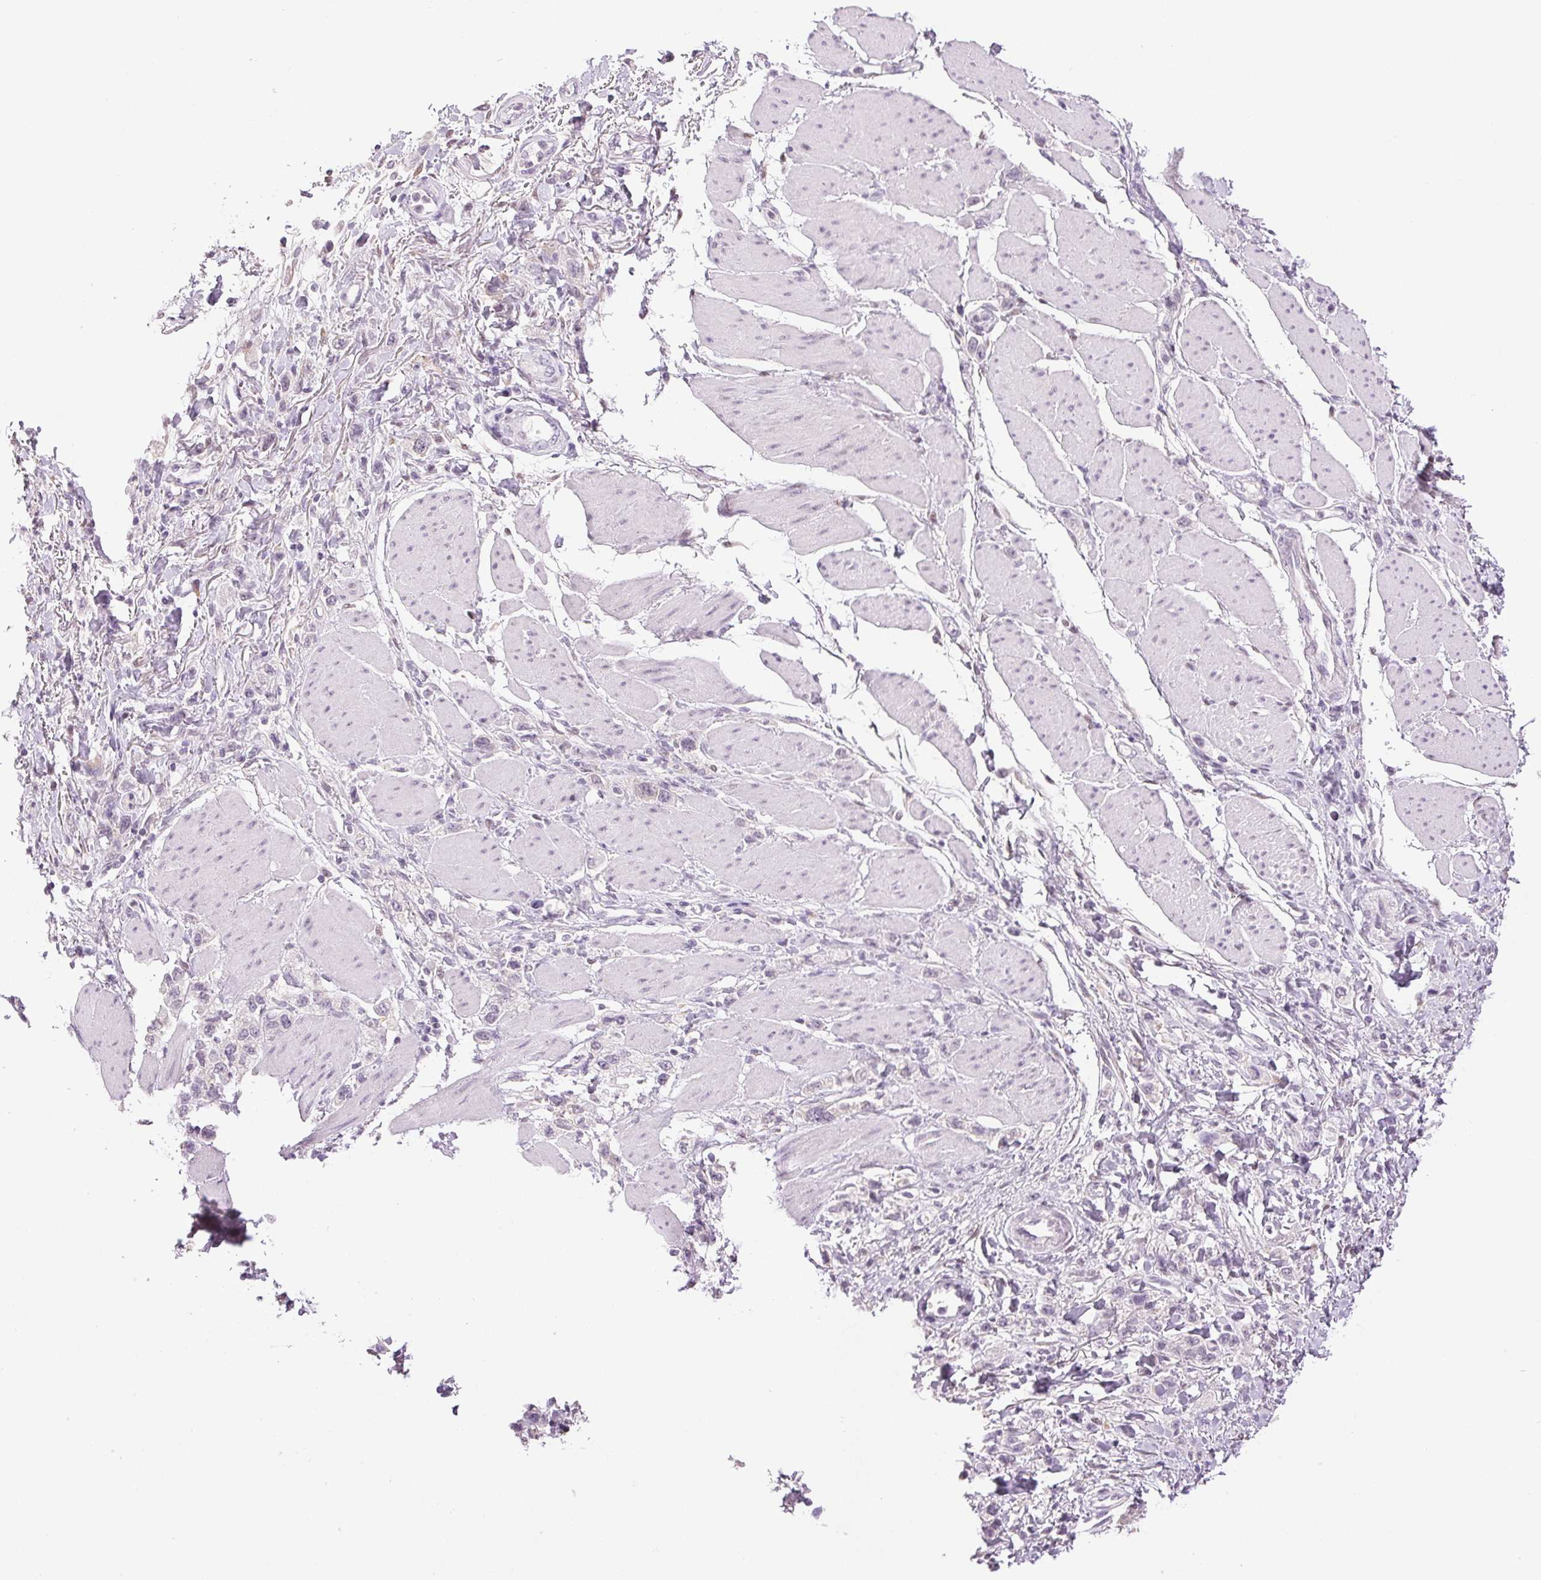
{"staining": {"intensity": "negative", "quantity": "none", "location": "none"}, "tissue": "stomach cancer", "cell_type": "Tumor cells", "image_type": "cancer", "snomed": [{"axis": "morphology", "description": "Adenocarcinoma, NOS"}, {"axis": "topography", "description": "Stomach"}], "caption": "A high-resolution micrograph shows immunohistochemistry (IHC) staining of stomach cancer, which shows no significant expression in tumor cells. (Brightfield microscopy of DAB (3,3'-diaminobenzidine) immunohistochemistry at high magnification).", "gene": "DNAJC6", "patient": {"sex": "female", "age": 65}}